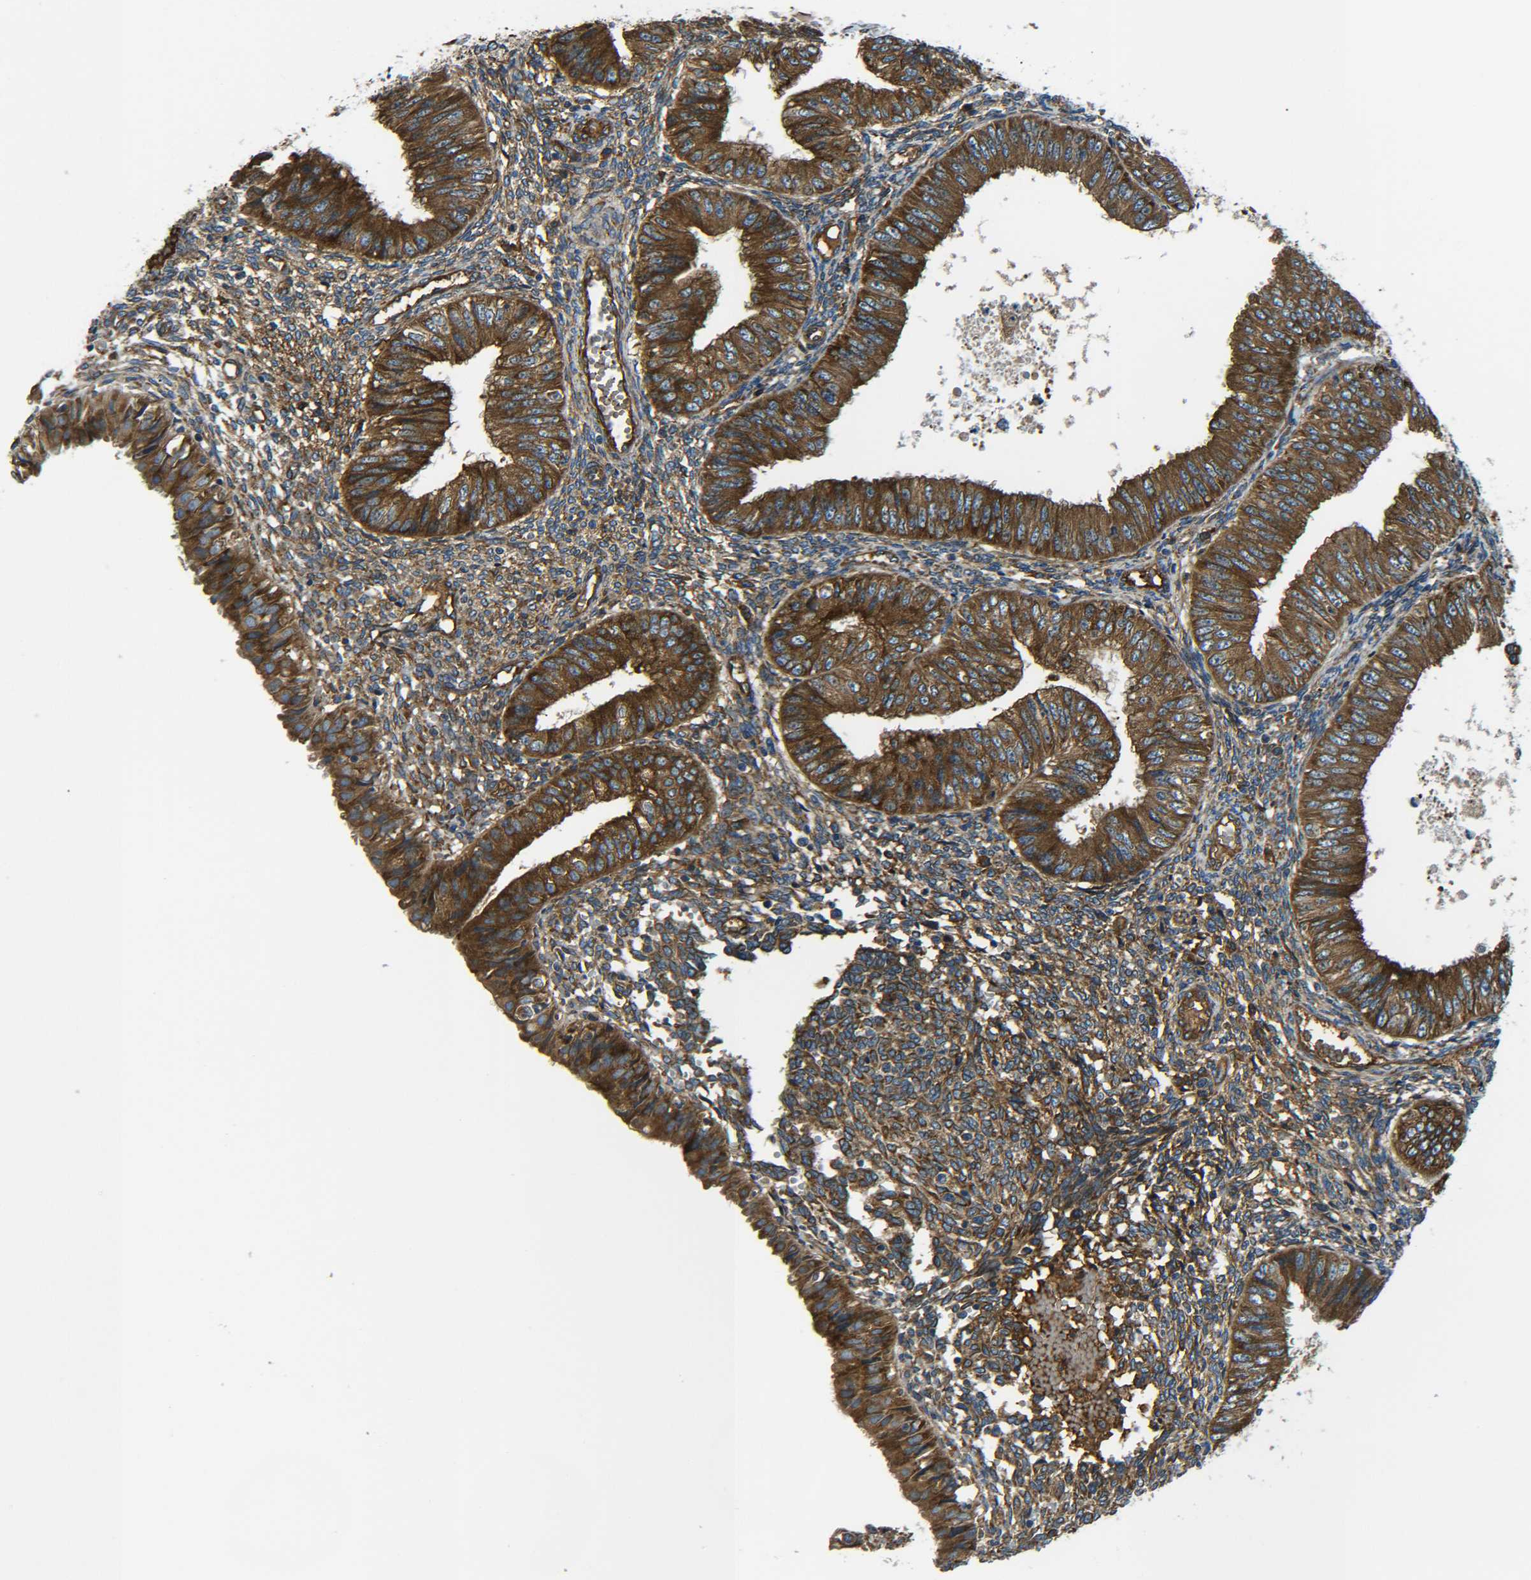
{"staining": {"intensity": "strong", "quantity": ">75%", "location": "cytoplasmic/membranous"}, "tissue": "endometrial cancer", "cell_type": "Tumor cells", "image_type": "cancer", "snomed": [{"axis": "morphology", "description": "Normal tissue, NOS"}, {"axis": "morphology", "description": "Adenocarcinoma, NOS"}, {"axis": "topography", "description": "Endometrium"}], "caption": "About >75% of tumor cells in endometrial cancer display strong cytoplasmic/membranous protein positivity as visualized by brown immunohistochemical staining.", "gene": "PREB", "patient": {"sex": "female", "age": 53}}